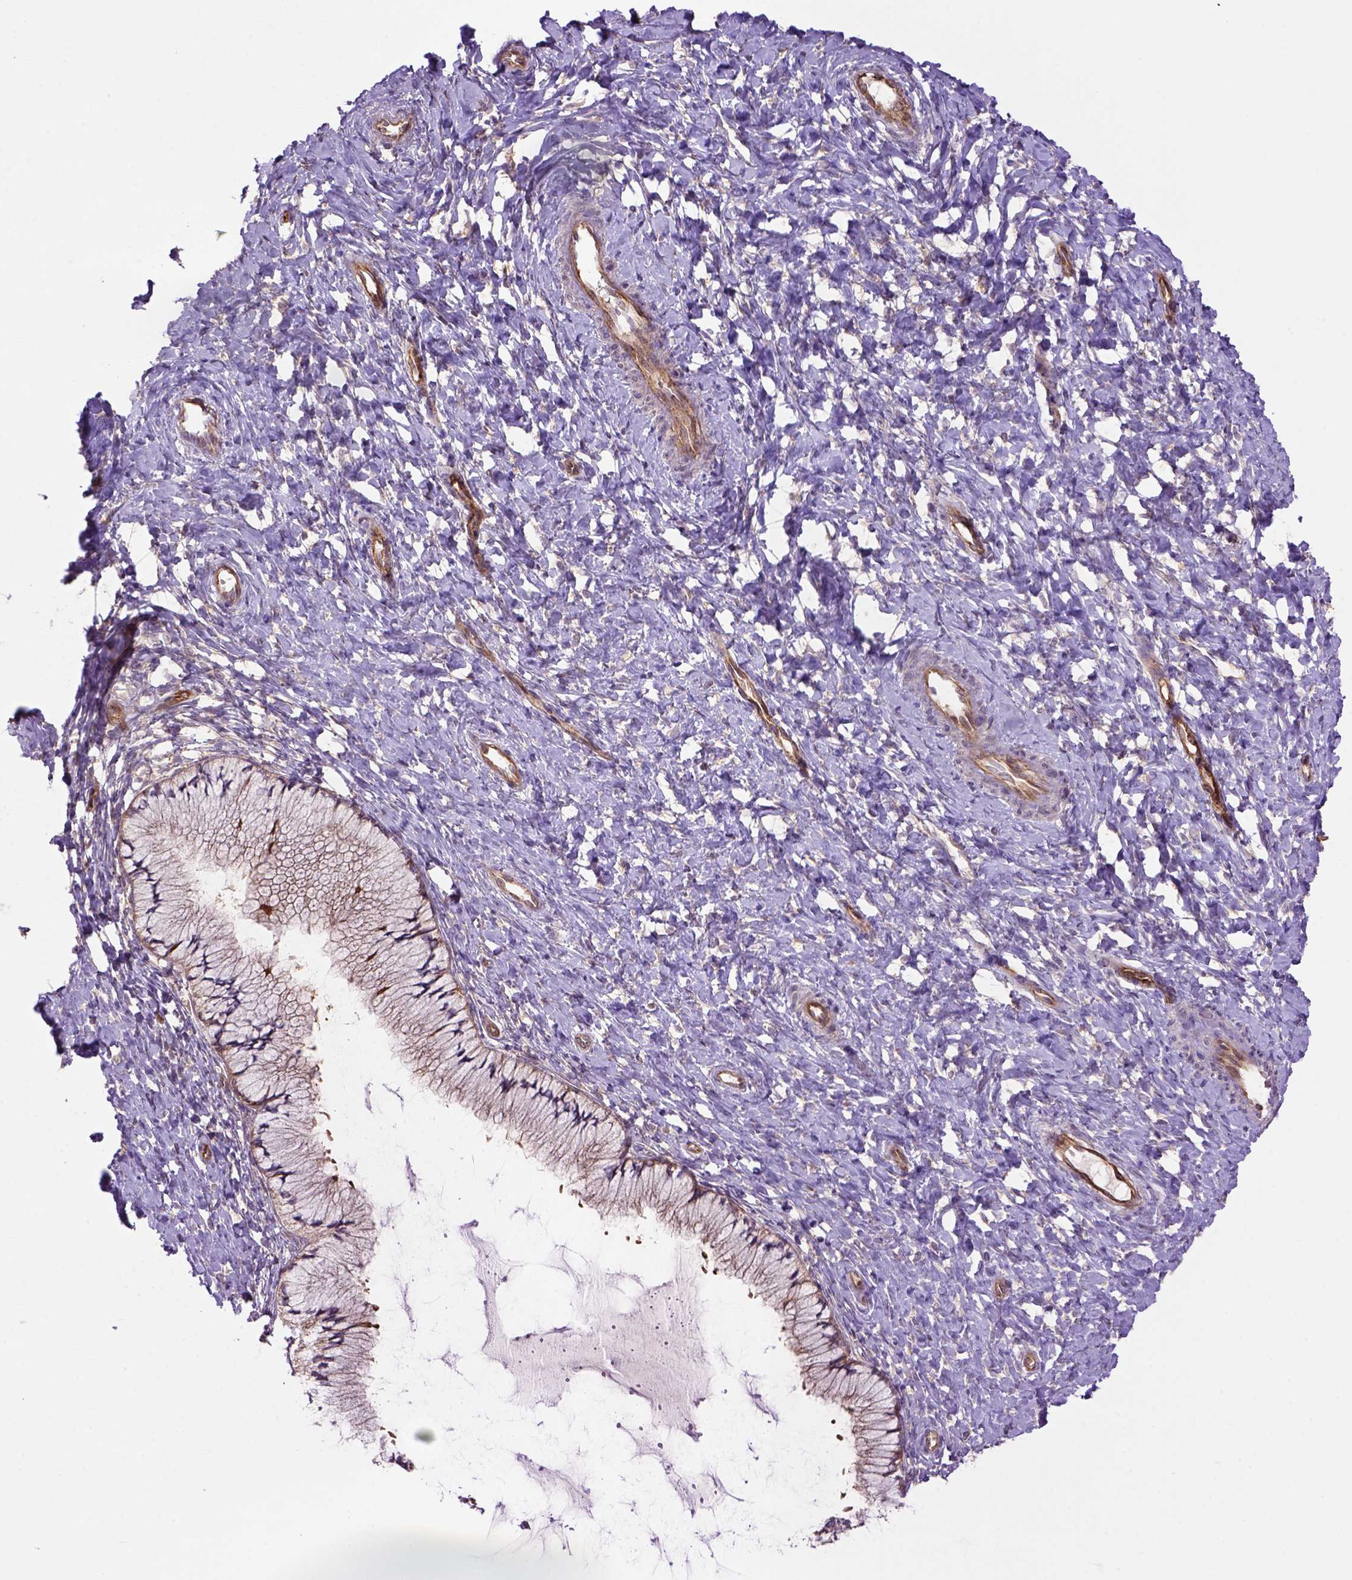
{"staining": {"intensity": "moderate", "quantity": "<25%", "location": "cytoplasmic/membranous"}, "tissue": "cervix", "cell_type": "Glandular cells", "image_type": "normal", "snomed": [{"axis": "morphology", "description": "Normal tissue, NOS"}, {"axis": "topography", "description": "Cervix"}], "caption": "DAB (3,3'-diaminobenzidine) immunohistochemical staining of unremarkable cervix shows moderate cytoplasmic/membranous protein positivity in about <25% of glandular cells. (DAB (3,3'-diaminobenzidine) = brown stain, brightfield microscopy at high magnification).", "gene": "CASKIN2", "patient": {"sex": "female", "age": 37}}